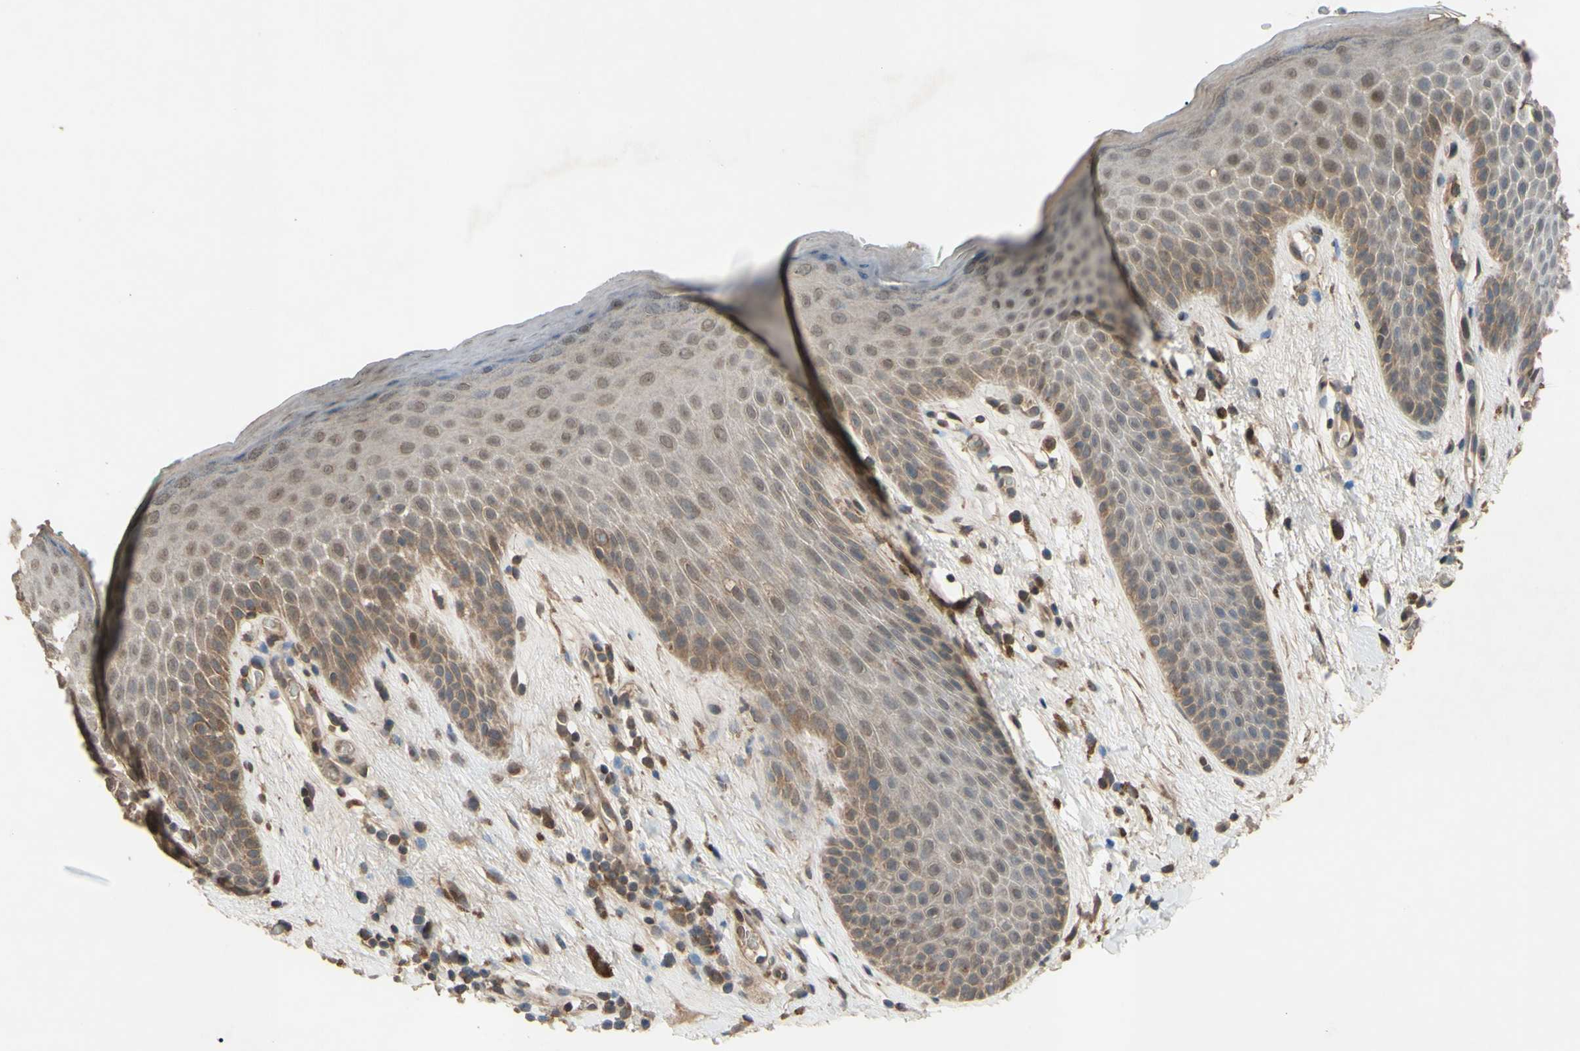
{"staining": {"intensity": "weak", "quantity": ">75%", "location": "cytoplasmic/membranous"}, "tissue": "skin", "cell_type": "Epidermal cells", "image_type": "normal", "snomed": [{"axis": "morphology", "description": "Normal tissue, NOS"}, {"axis": "topography", "description": "Anal"}], "caption": "The histopathology image displays staining of benign skin, revealing weak cytoplasmic/membranous protein positivity (brown color) within epidermal cells.", "gene": "CD164", "patient": {"sex": "male", "age": 74}}